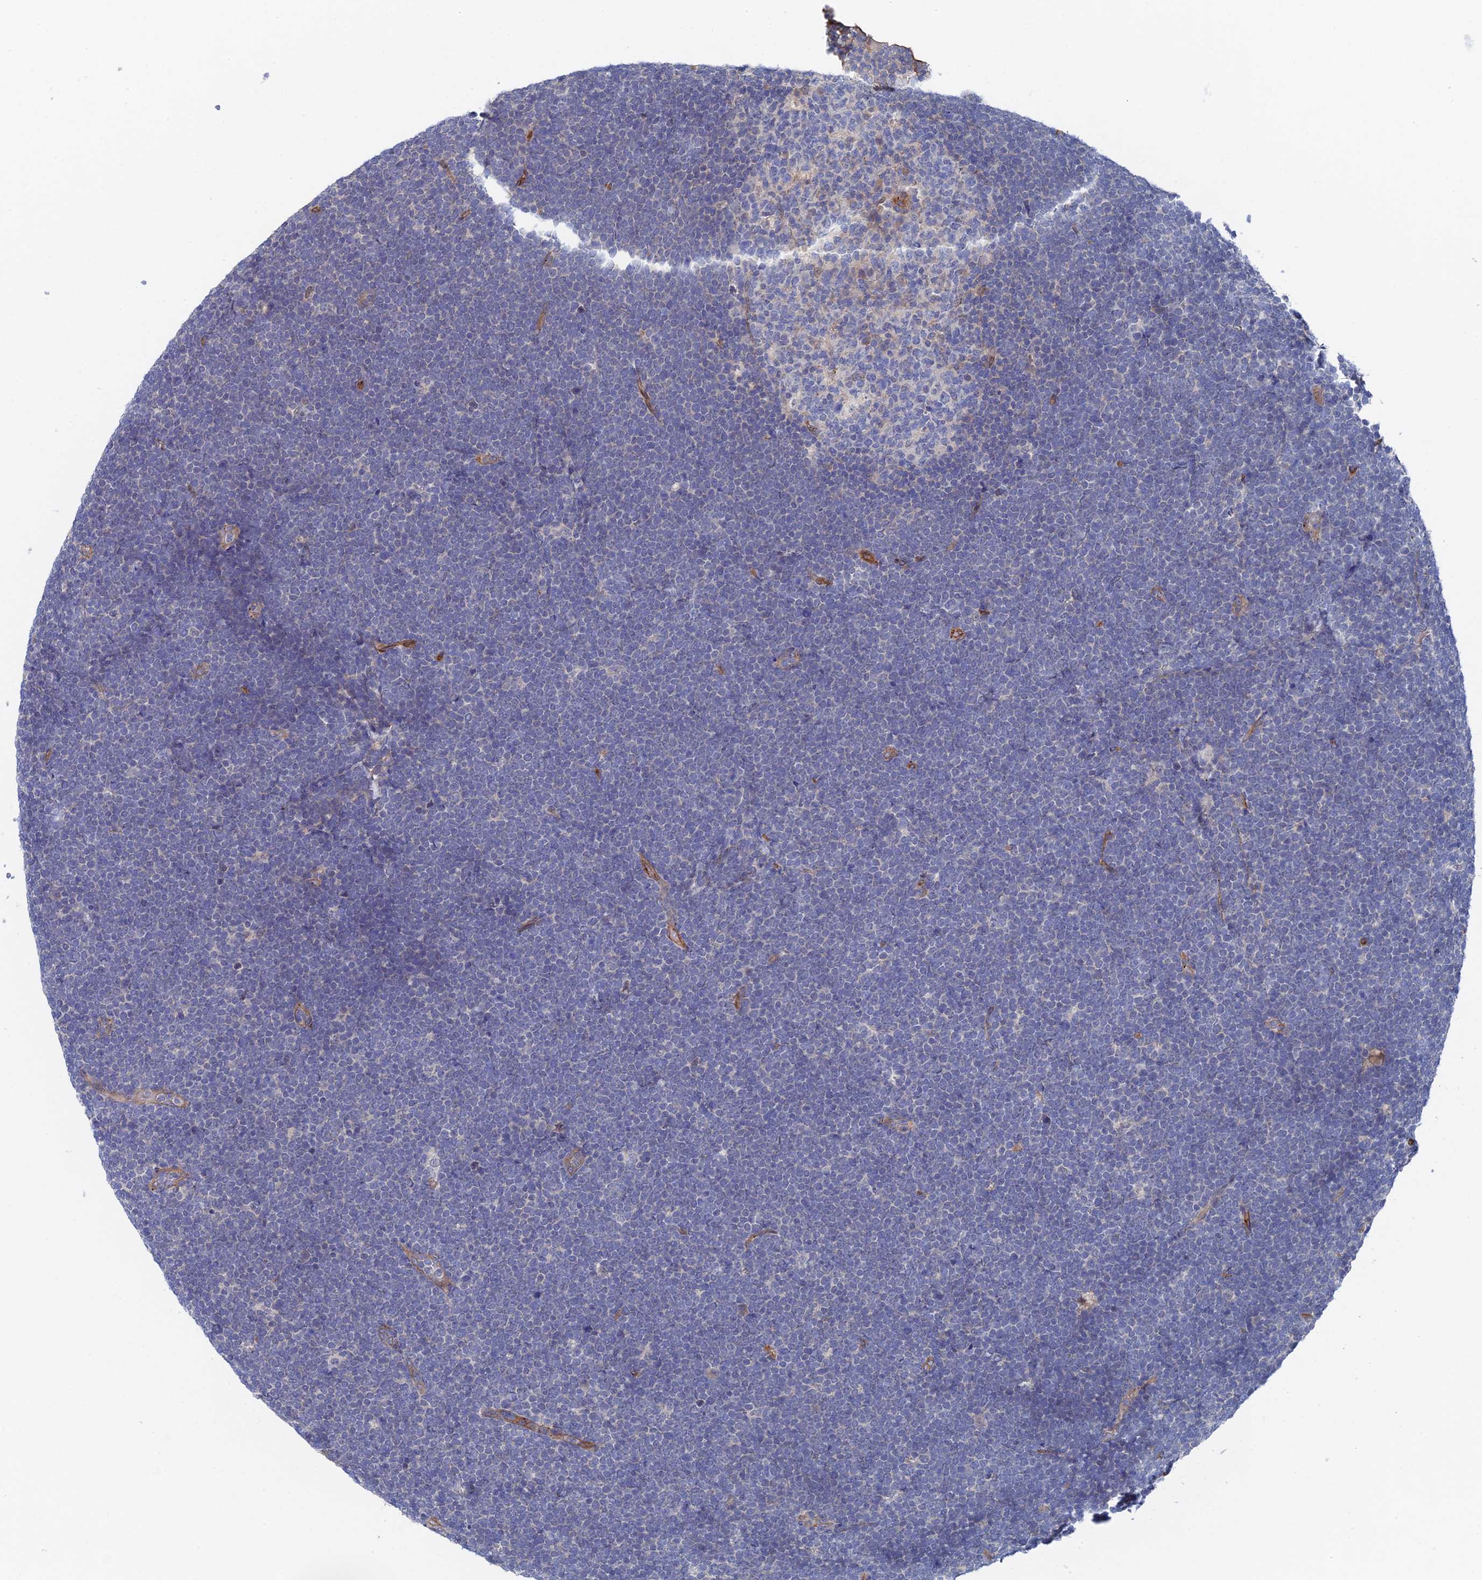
{"staining": {"intensity": "negative", "quantity": "none", "location": "none"}, "tissue": "lymphoma", "cell_type": "Tumor cells", "image_type": "cancer", "snomed": [{"axis": "morphology", "description": "Malignant lymphoma, non-Hodgkin's type, High grade"}, {"axis": "topography", "description": "Lymph node"}], "caption": "A photomicrograph of human high-grade malignant lymphoma, non-Hodgkin's type is negative for staining in tumor cells.", "gene": "MTHFSD", "patient": {"sex": "male", "age": 13}}